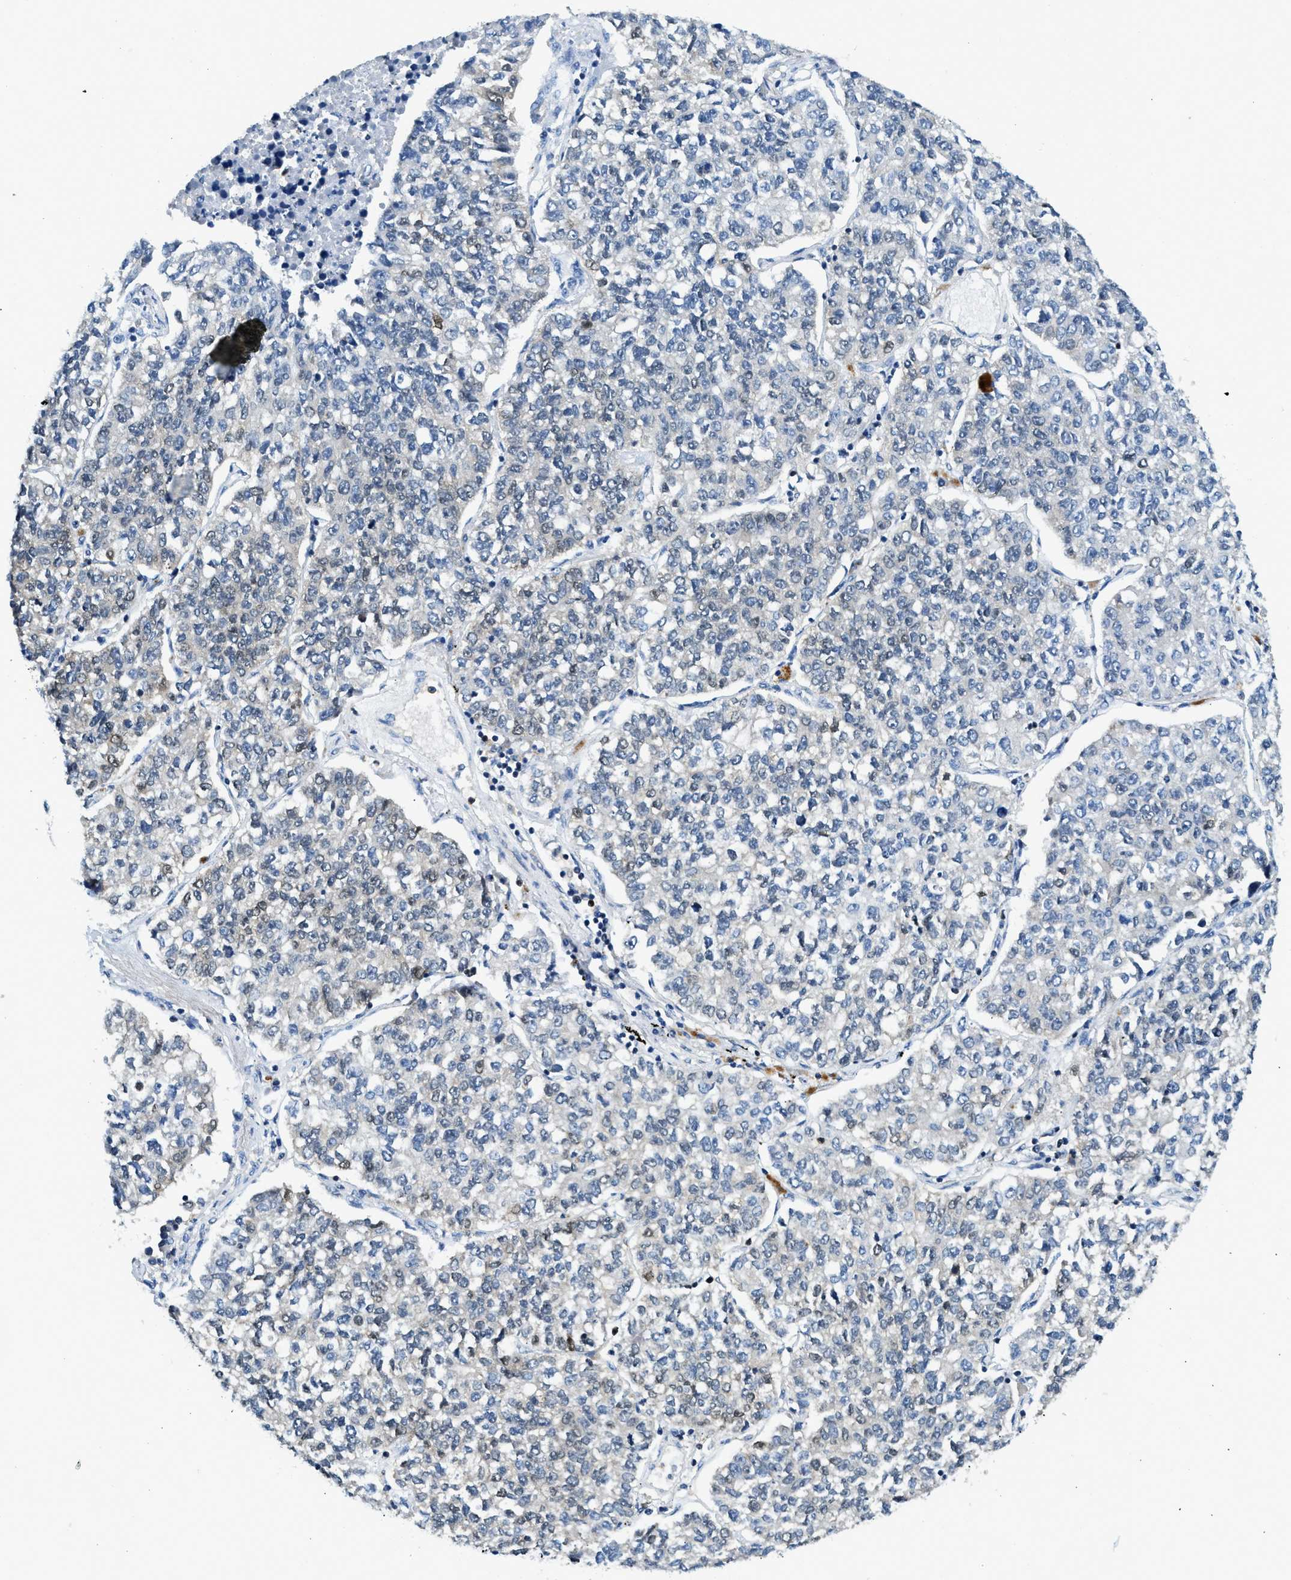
{"staining": {"intensity": "weak", "quantity": "<25%", "location": "nuclear"}, "tissue": "lung cancer", "cell_type": "Tumor cells", "image_type": "cancer", "snomed": [{"axis": "morphology", "description": "Adenocarcinoma, NOS"}, {"axis": "topography", "description": "Lung"}], "caption": "This is a image of immunohistochemistry (IHC) staining of lung adenocarcinoma, which shows no positivity in tumor cells.", "gene": "TOX", "patient": {"sex": "male", "age": 49}}